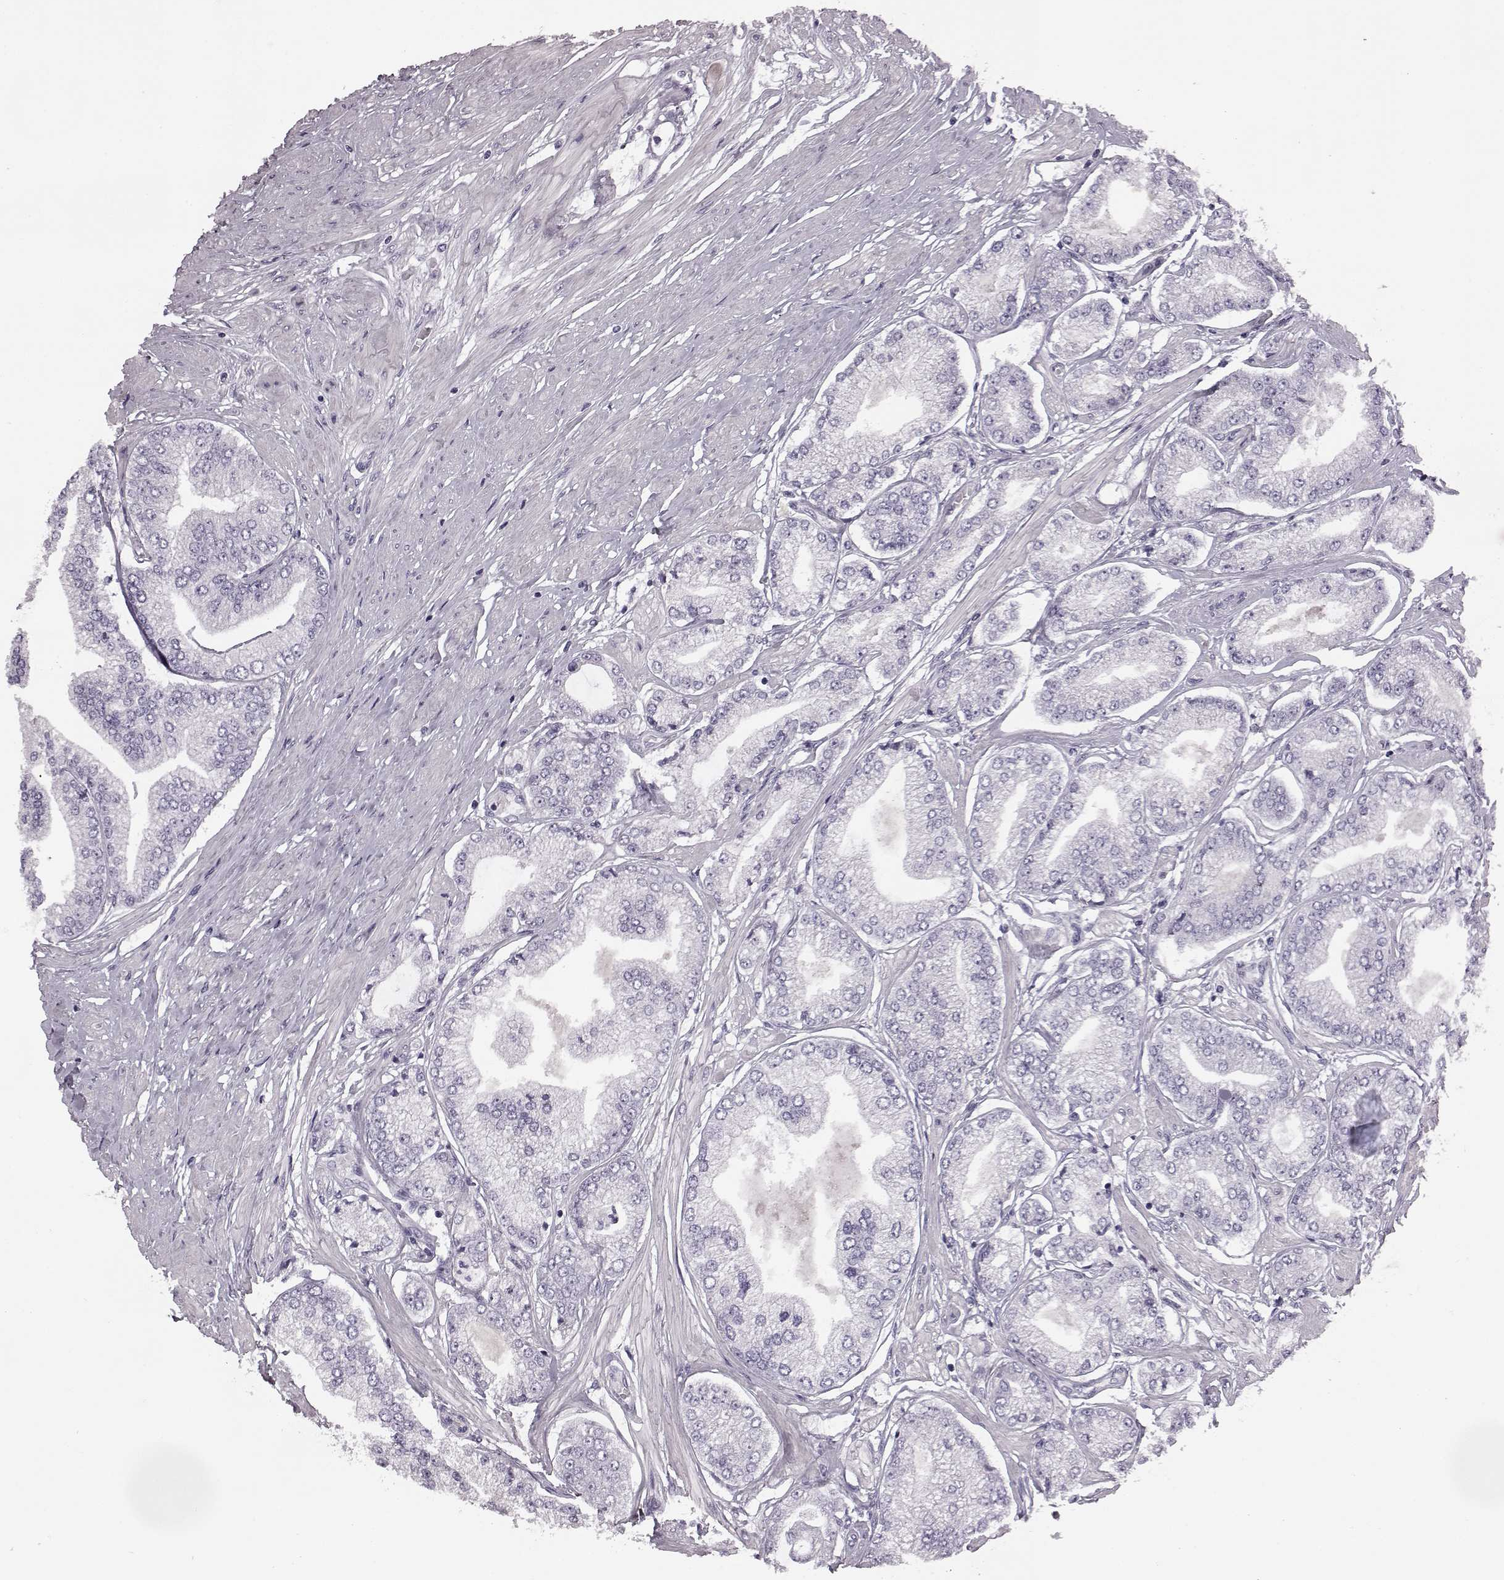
{"staining": {"intensity": "negative", "quantity": "none", "location": "none"}, "tissue": "prostate cancer", "cell_type": "Tumor cells", "image_type": "cancer", "snomed": [{"axis": "morphology", "description": "Adenocarcinoma, Low grade"}, {"axis": "topography", "description": "Prostate"}], "caption": "A high-resolution histopathology image shows immunohistochemistry staining of adenocarcinoma (low-grade) (prostate), which exhibits no significant expression in tumor cells.", "gene": "ODAD4", "patient": {"sex": "male", "age": 55}}